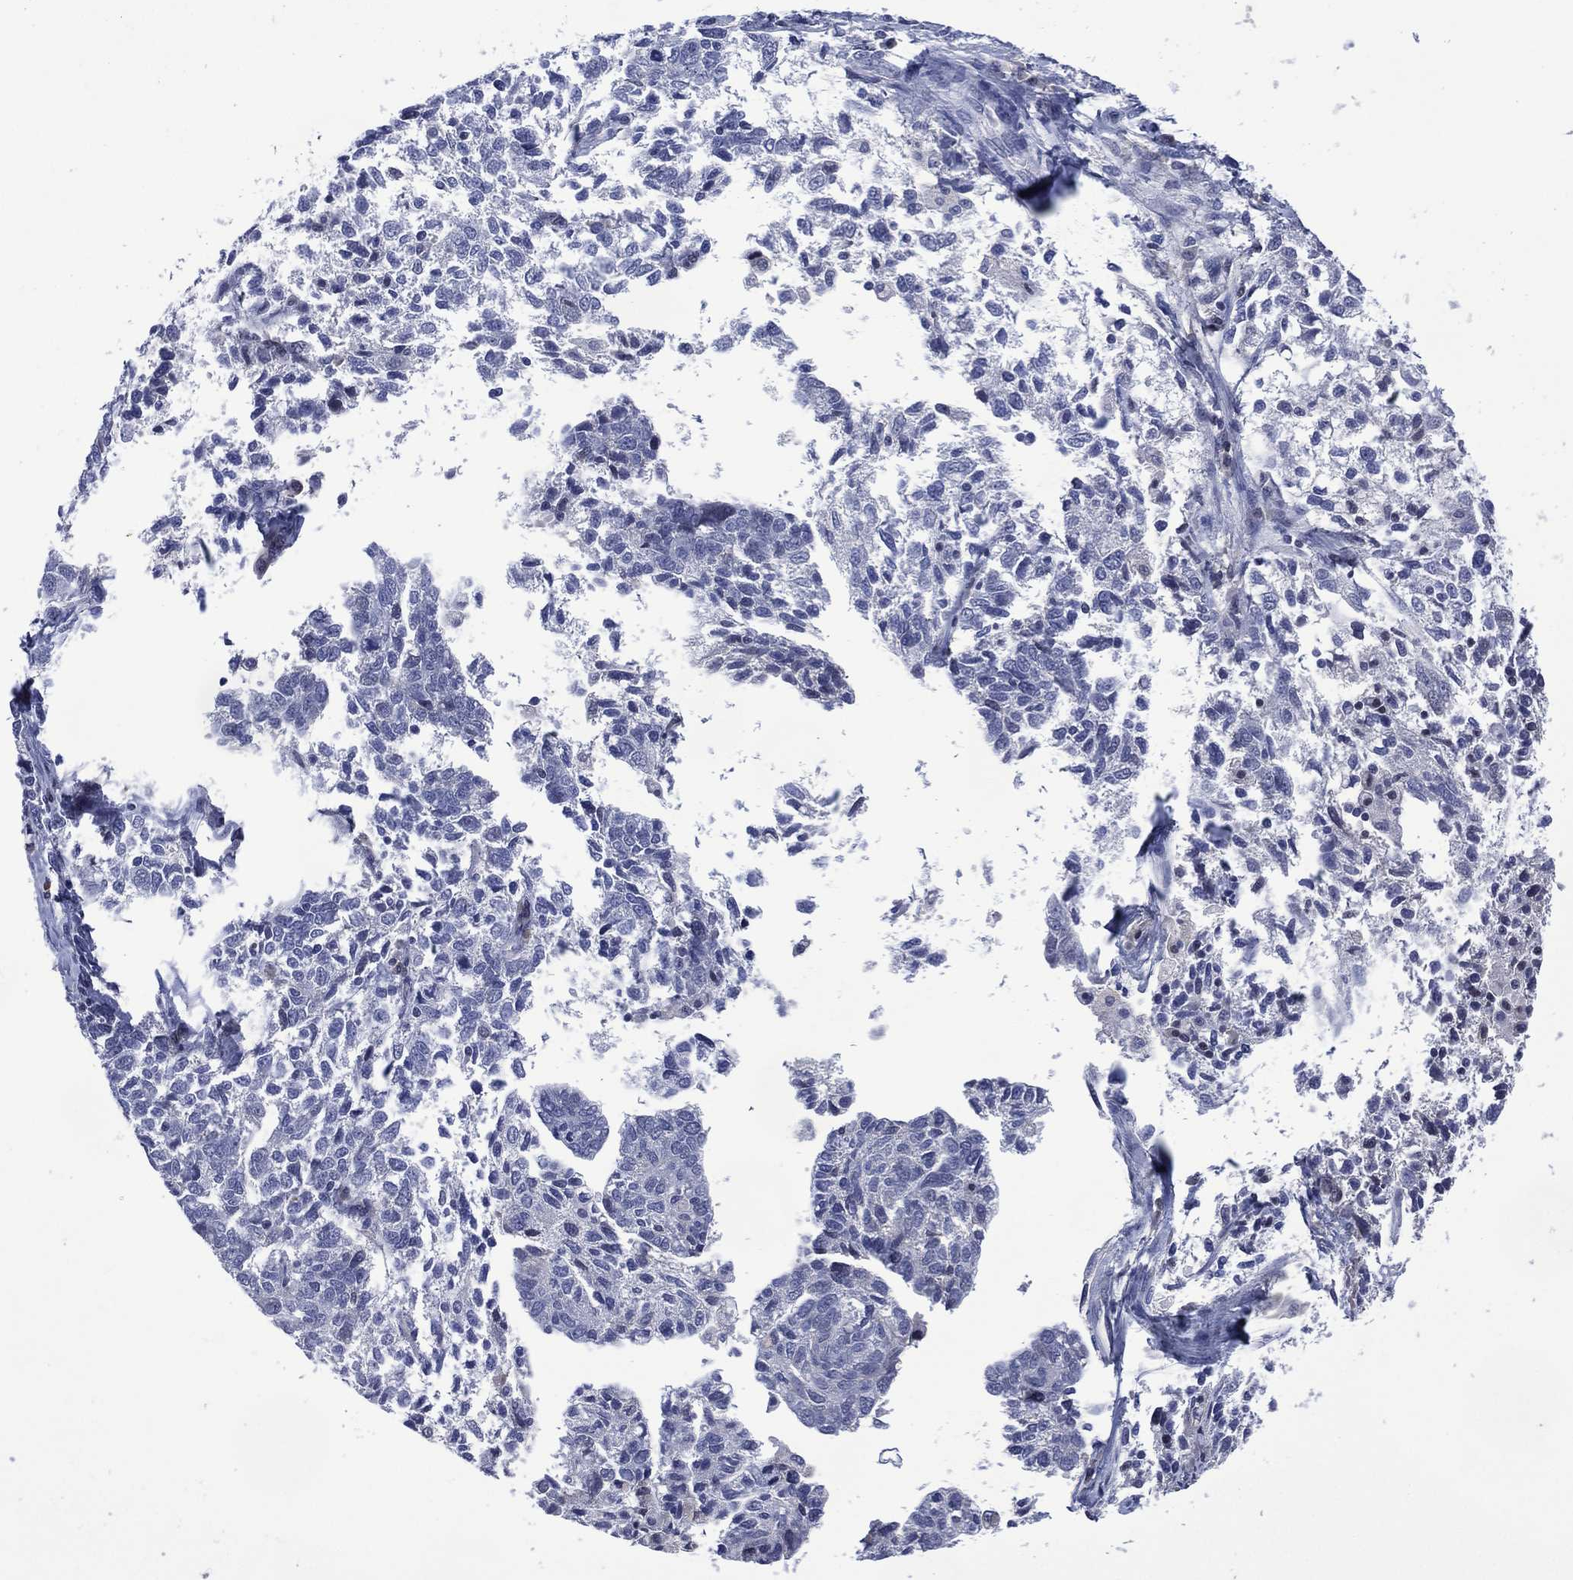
{"staining": {"intensity": "negative", "quantity": "none", "location": "none"}, "tissue": "ovarian cancer", "cell_type": "Tumor cells", "image_type": "cancer", "snomed": [{"axis": "morphology", "description": "Cystadenocarcinoma, serous, NOS"}, {"axis": "topography", "description": "Ovary"}], "caption": "Ovarian cancer was stained to show a protein in brown. There is no significant expression in tumor cells.", "gene": "USP26", "patient": {"sex": "female", "age": 71}}